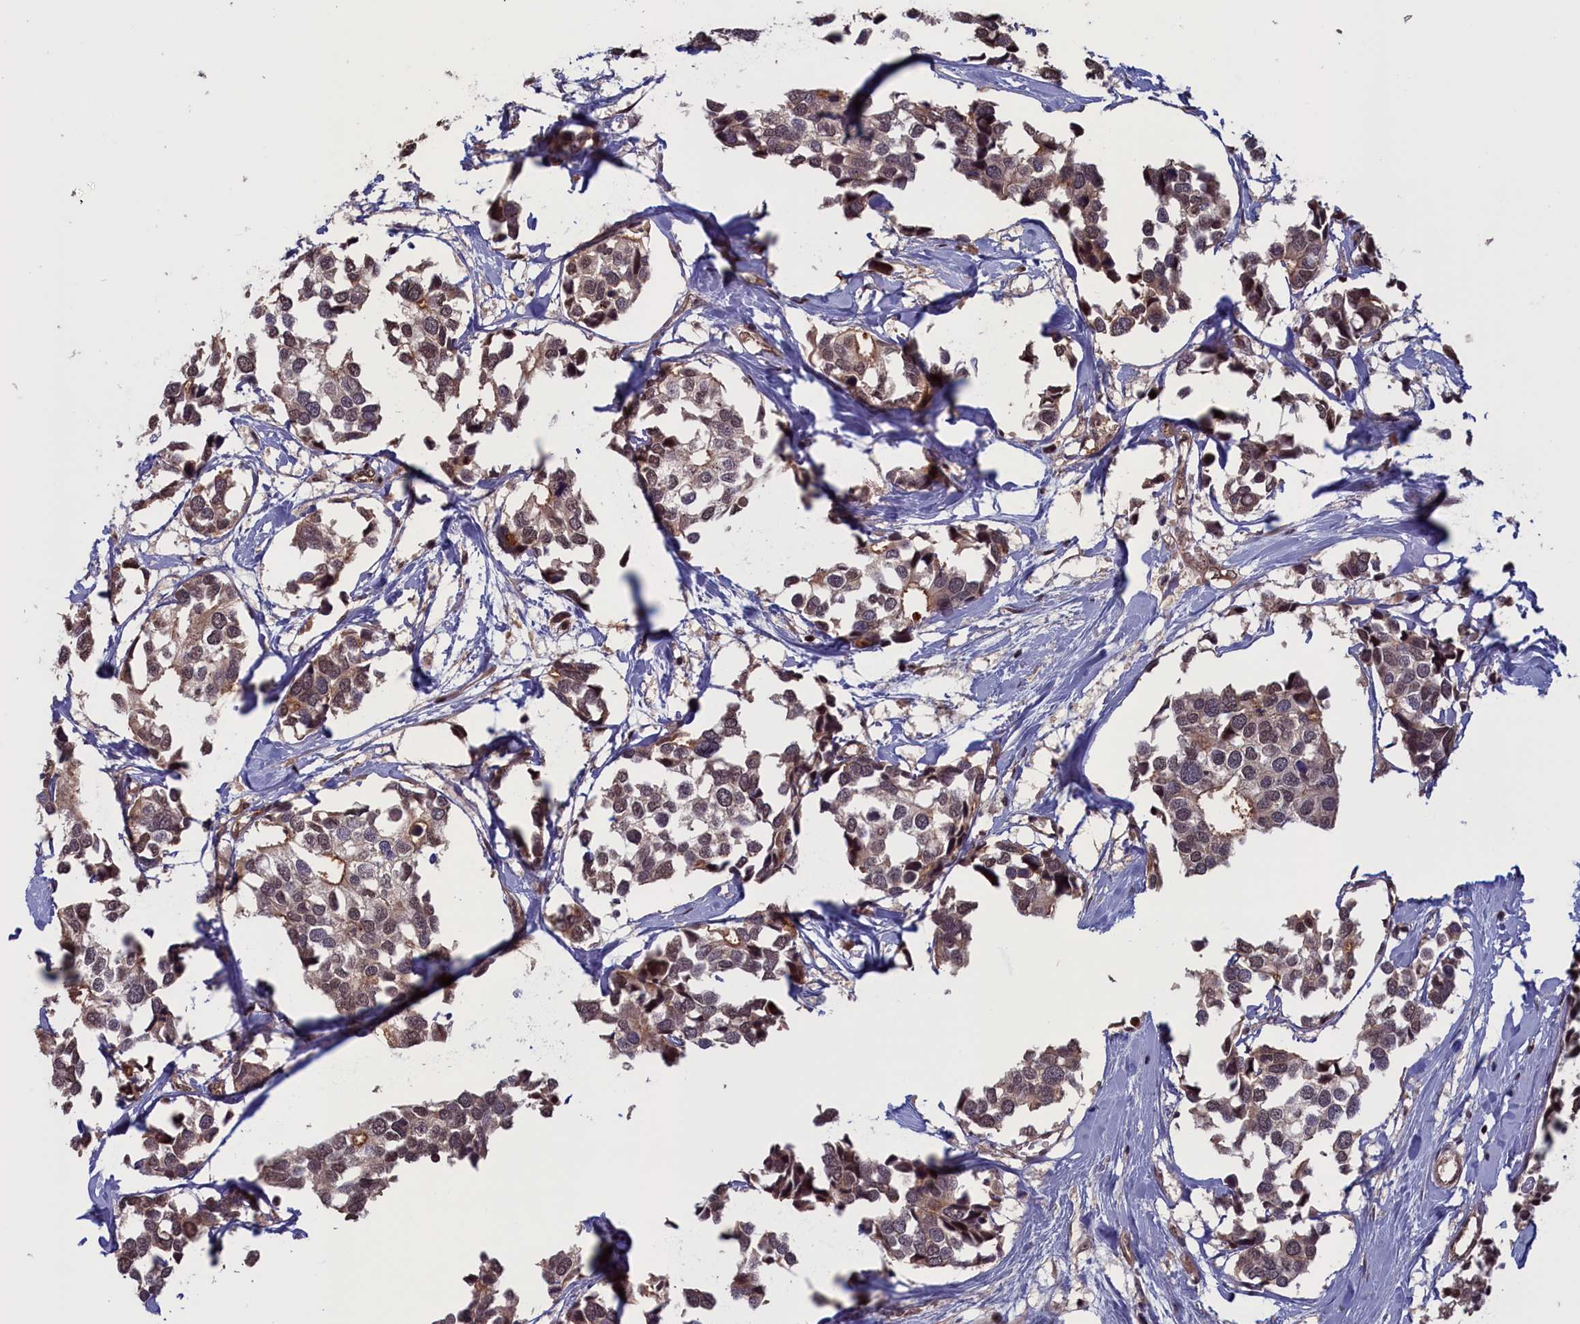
{"staining": {"intensity": "moderate", "quantity": "<25%", "location": "cytoplasmic/membranous,nuclear"}, "tissue": "breast cancer", "cell_type": "Tumor cells", "image_type": "cancer", "snomed": [{"axis": "morphology", "description": "Duct carcinoma"}, {"axis": "topography", "description": "Breast"}], "caption": "Breast invasive ductal carcinoma stained with a brown dye demonstrates moderate cytoplasmic/membranous and nuclear positive positivity in approximately <25% of tumor cells.", "gene": "PLP2", "patient": {"sex": "female", "age": 83}}